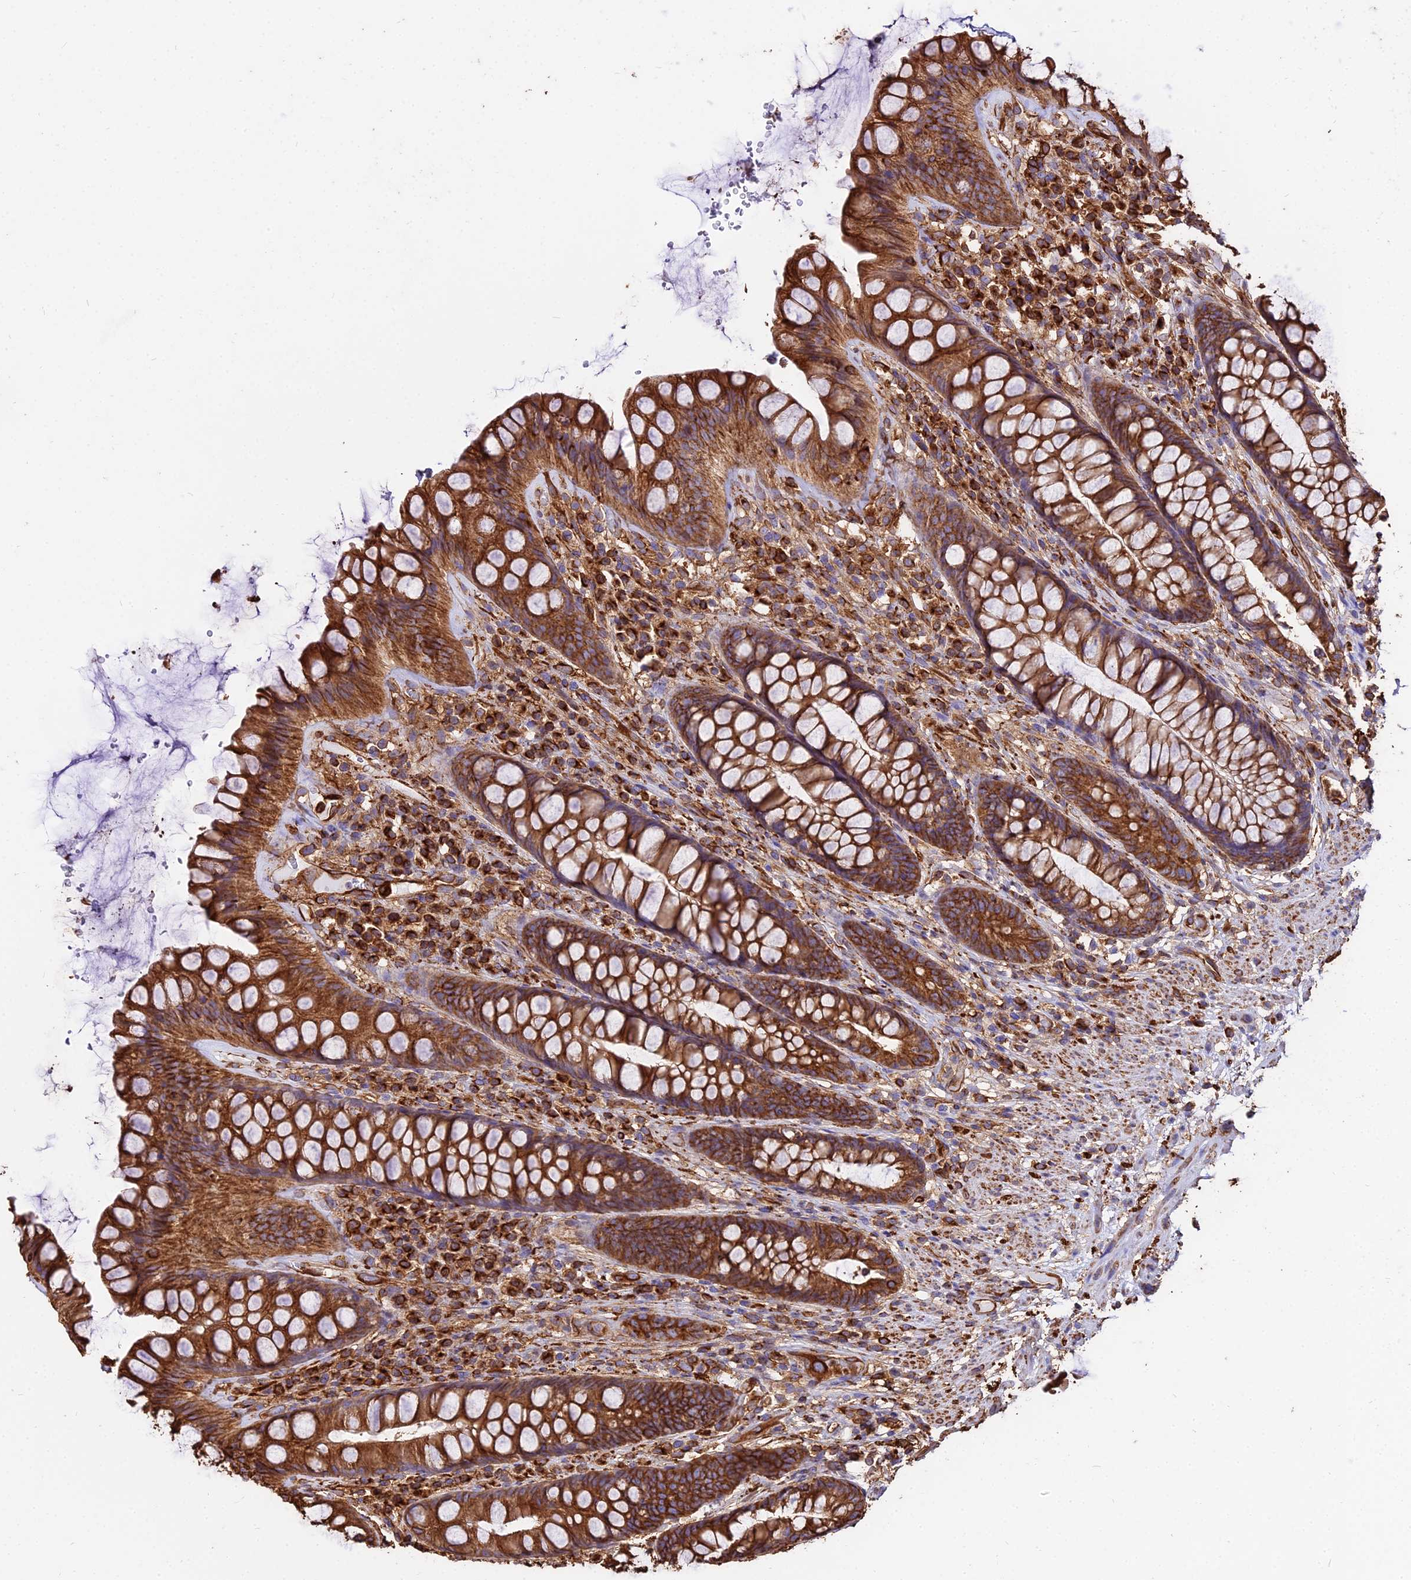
{"staining": {"intensity": "strong", "quantity": ">75%", "location": "cytoplasmic/membranous"}, "tissue": "rectum", "cell_type": "Glandular cells", "image_type": "normal", "snomed": [{"axis": "morphology", "description": "Normal tissue, NOS"}, {"axis": "topography", "description": "Rectum"}], "caption": "The histopathology image shows immunohistochemical staining of unremarkable rectum. There is strong cytoplasmic/membranous expression is present in approximately >75% of glandular cells. (Brightfield microscopy of DAB IHC at high magnification).", "gene": "TUBA1A", "patient": {"sex": "male", "age": 74}}